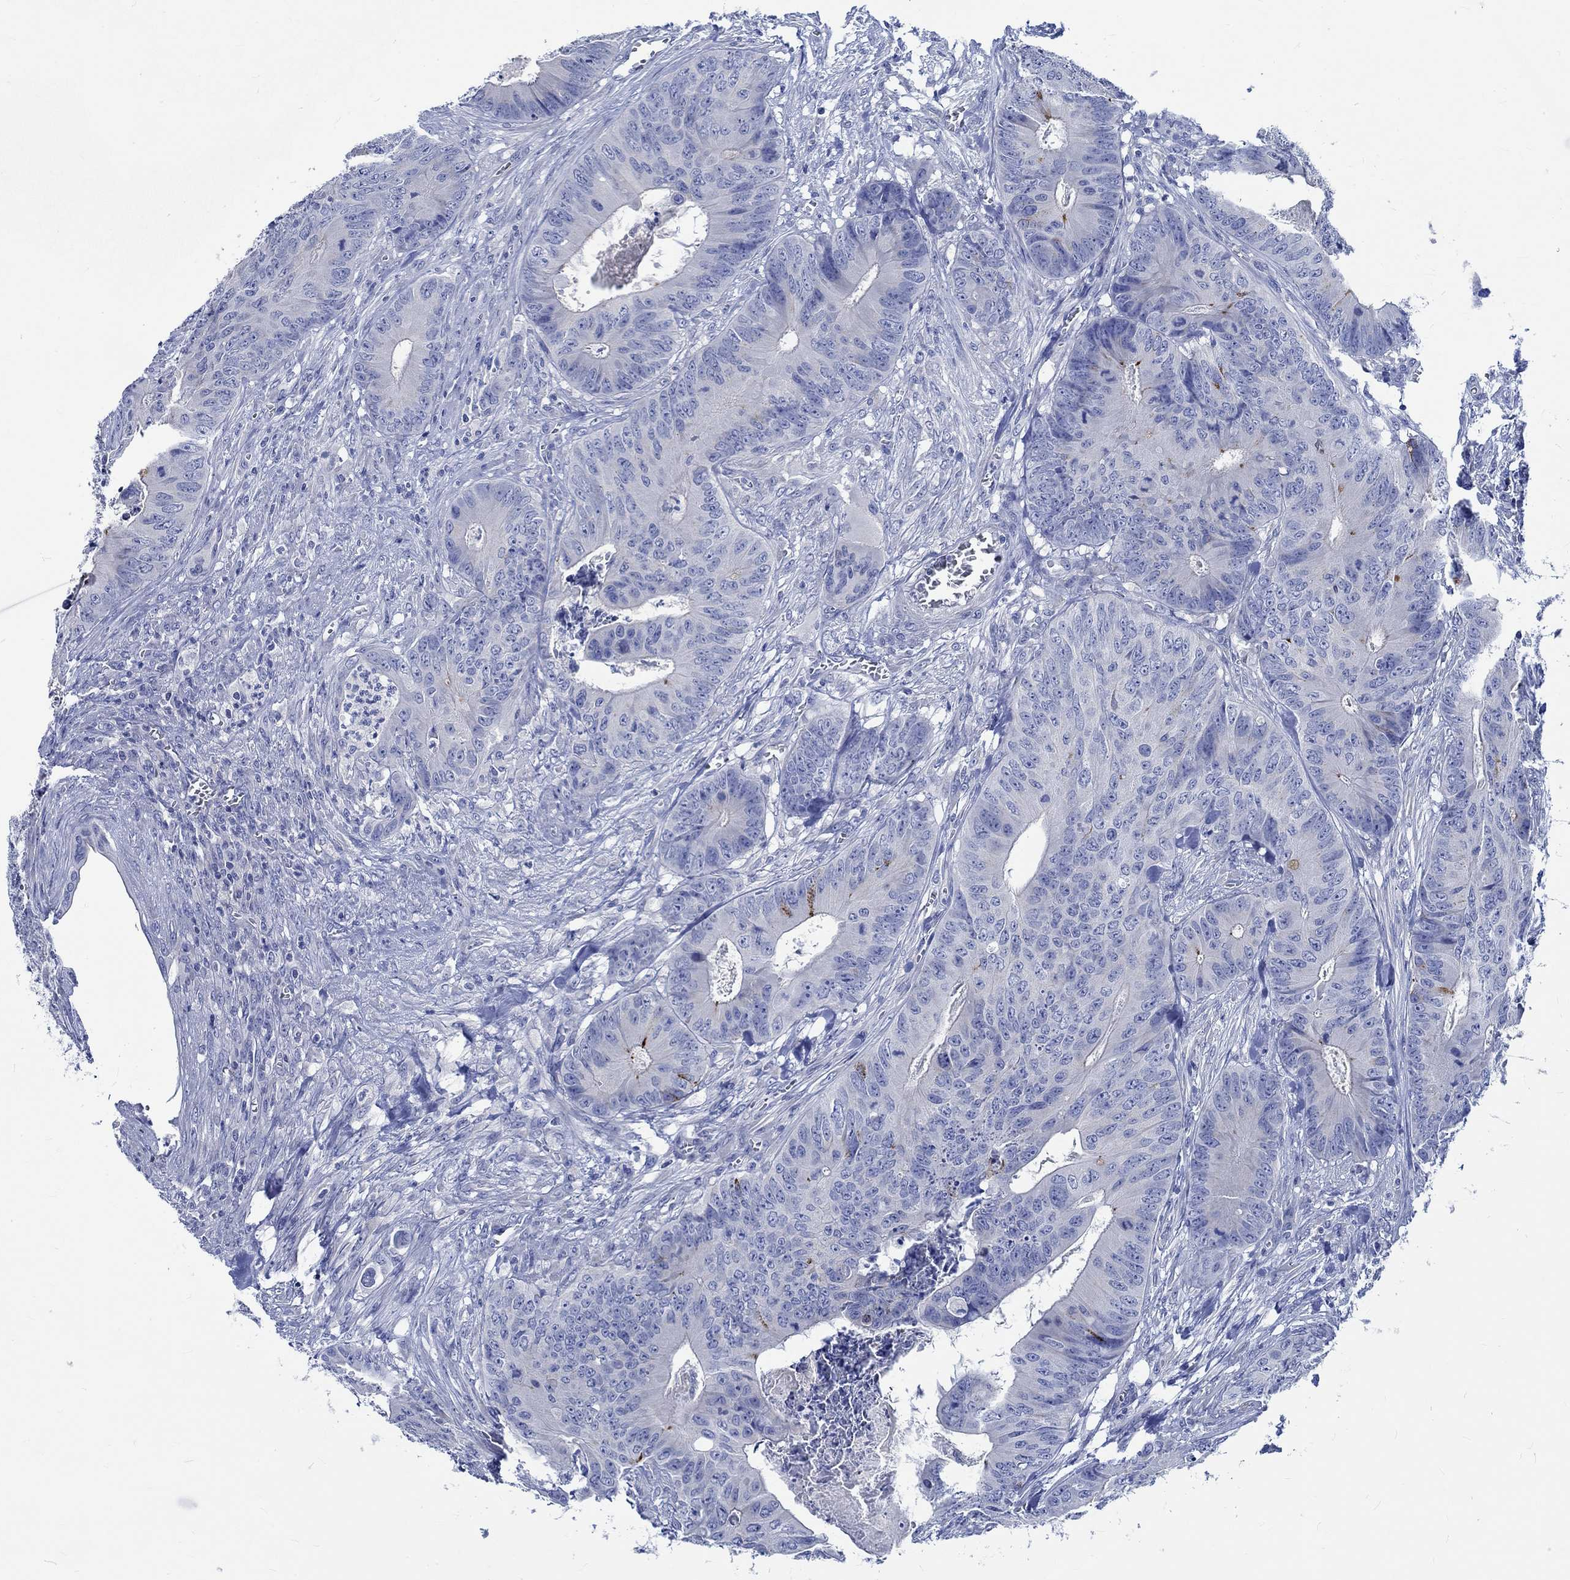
{"staining": {"intensity": "negative", "quantity": "none", "location": "none"}, "tissue": "colorectal cancer", "cell_type": "Tumor cells", "image_type": "cancer", "snomed": [{"axis": "morphology", "description": "Adenocarcinoma, NOS"}, {"axis": "topography", "description": "Colon"}], "caption": "Tumor cells are negative for brown protein staining in colorectal cancer (adenocarcinoma).", "gene": "PTPRN2", "patient": {"sex": "male", "age": 84}}